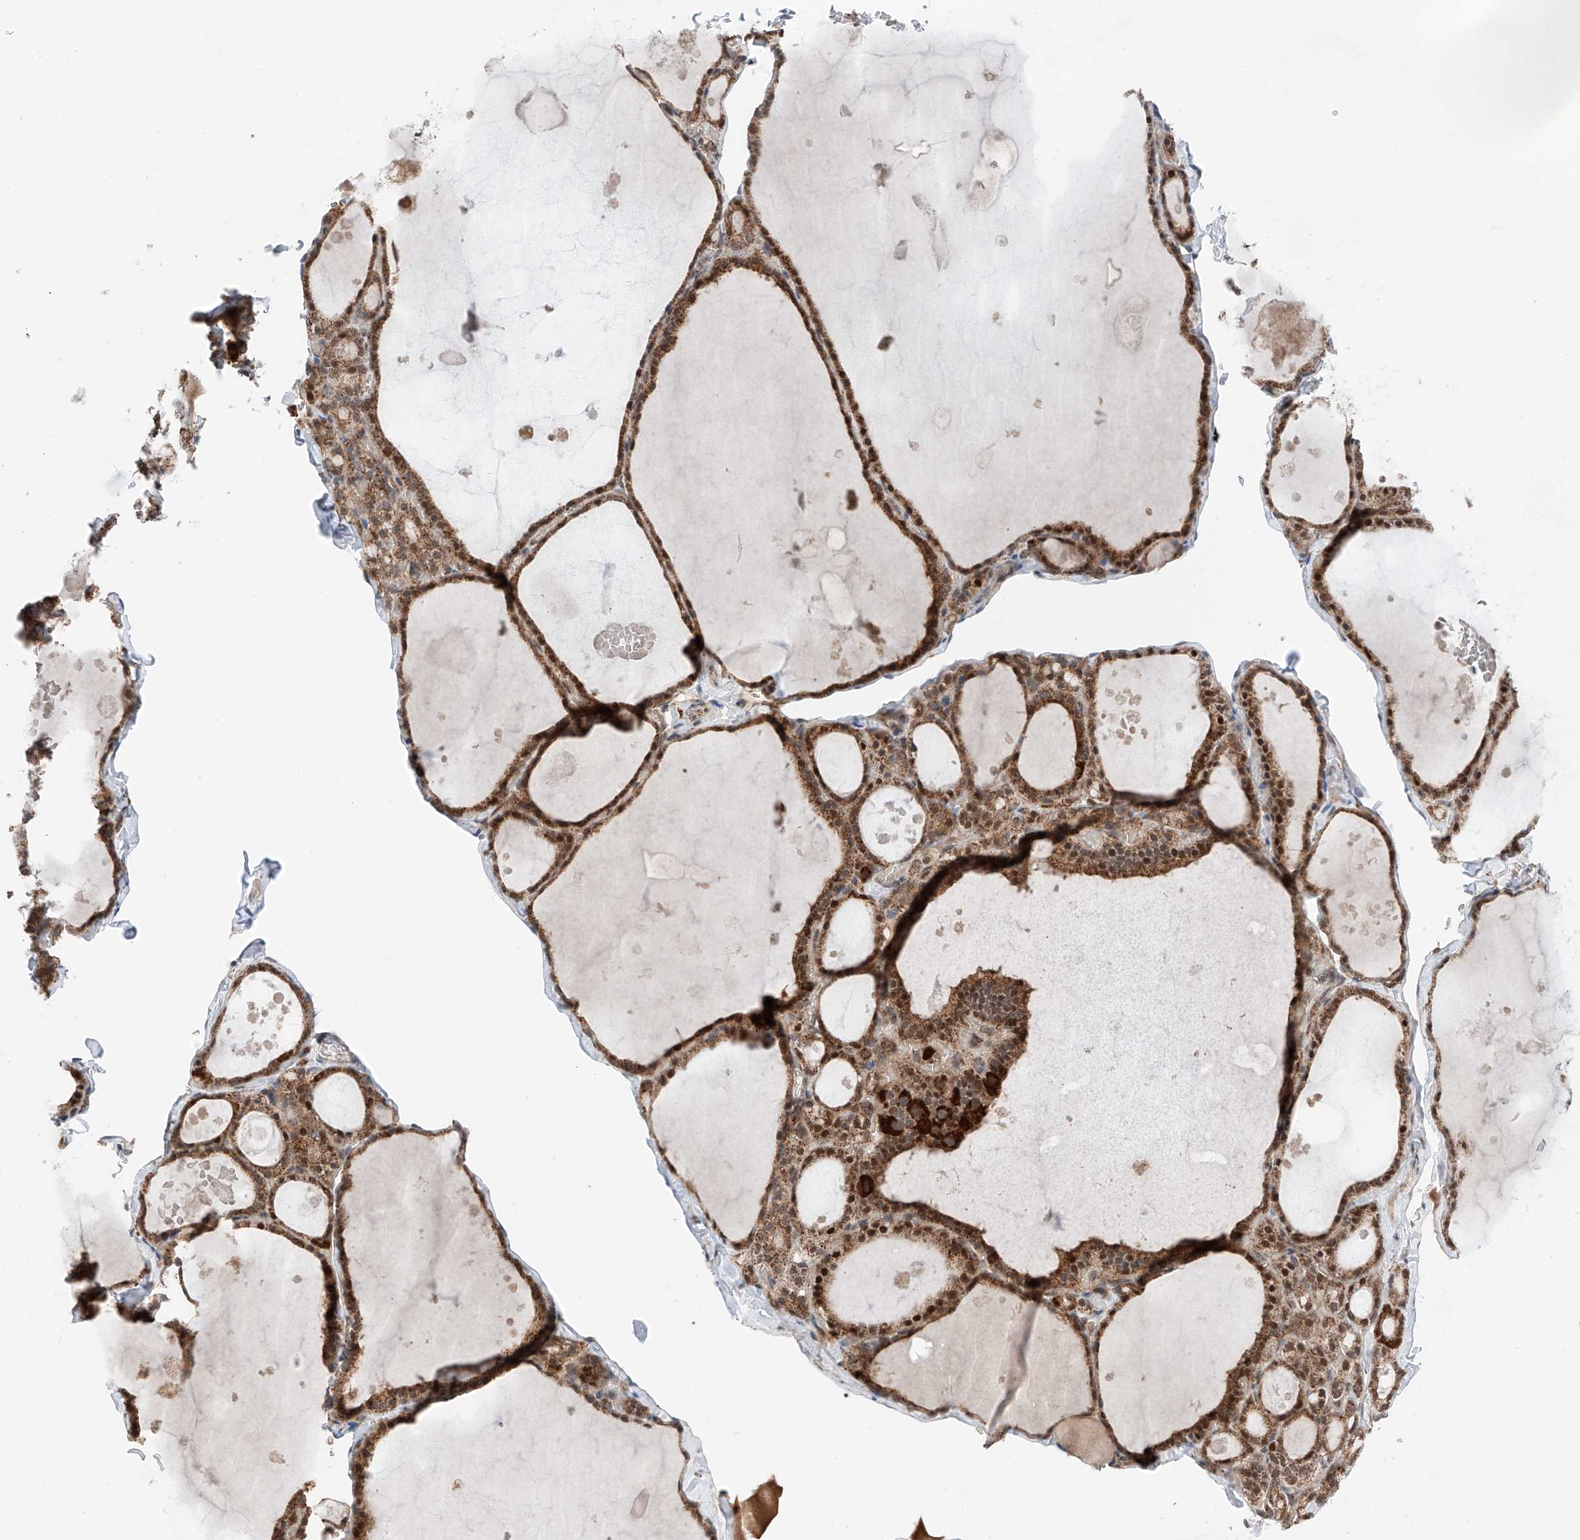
{"staining": {"intensity": "strong", "quantity": ">75%", "location": "cytoplasmic/membranous,nuclear"}, "tissue": "thyroid gland", "cell_type": "Glandular cells", "image_type": "normal", "snomed": [{"axis": "morphology", "description": "Normal tissue, NOS"}, {"axis": "topography", "description": "Thyroid gland"}], "caption": "Immunohistochemical staining of benign human thyroid gland shows >75% levels of strong cytoplasmic/membranous,nuclear protein expression in approximately >75% of glandular cells.", "gene": "ZSCAN29", "patient": {"sex": "male", "age": 56}}